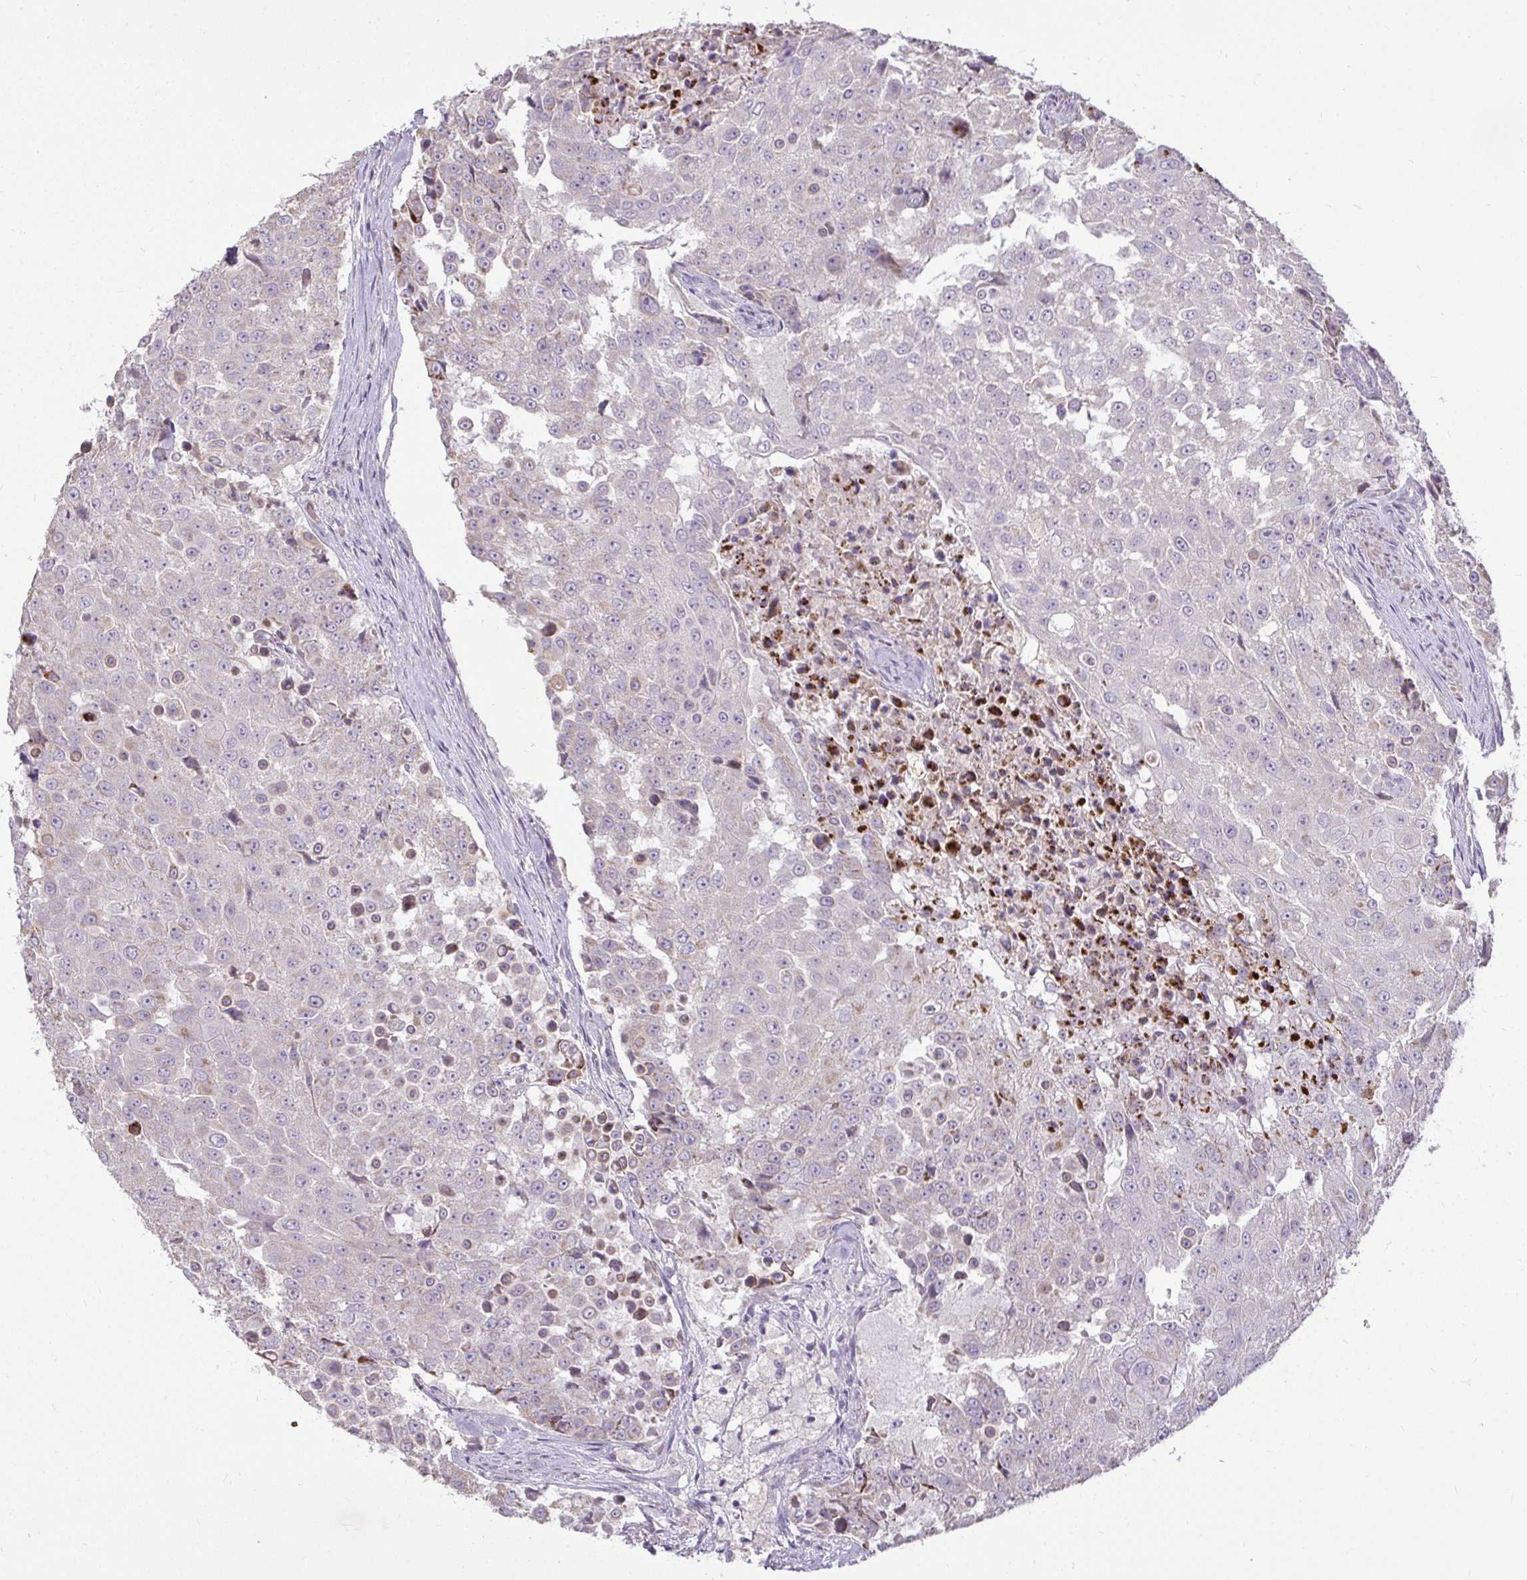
{"staining": {"intensity": "weak", "quantity": "<25%", "location": "cytoplasmic/membranous"}, "tissue": "urothelial cancer", "cell_type": "Tumor cells", "image_type": "cancer", "snomed": [{"axis": "morphology", "description": "Urothelial carcinoma, High grade"}, {"axis": "topography", "description": "Urinary bladder"}], "caption": "Immunohistochemical staining of human urothelial cancer reveals no significant staining in tumor cells.", "gene": "STRIP1", "patient": {"sex": "female", "age": 63}}